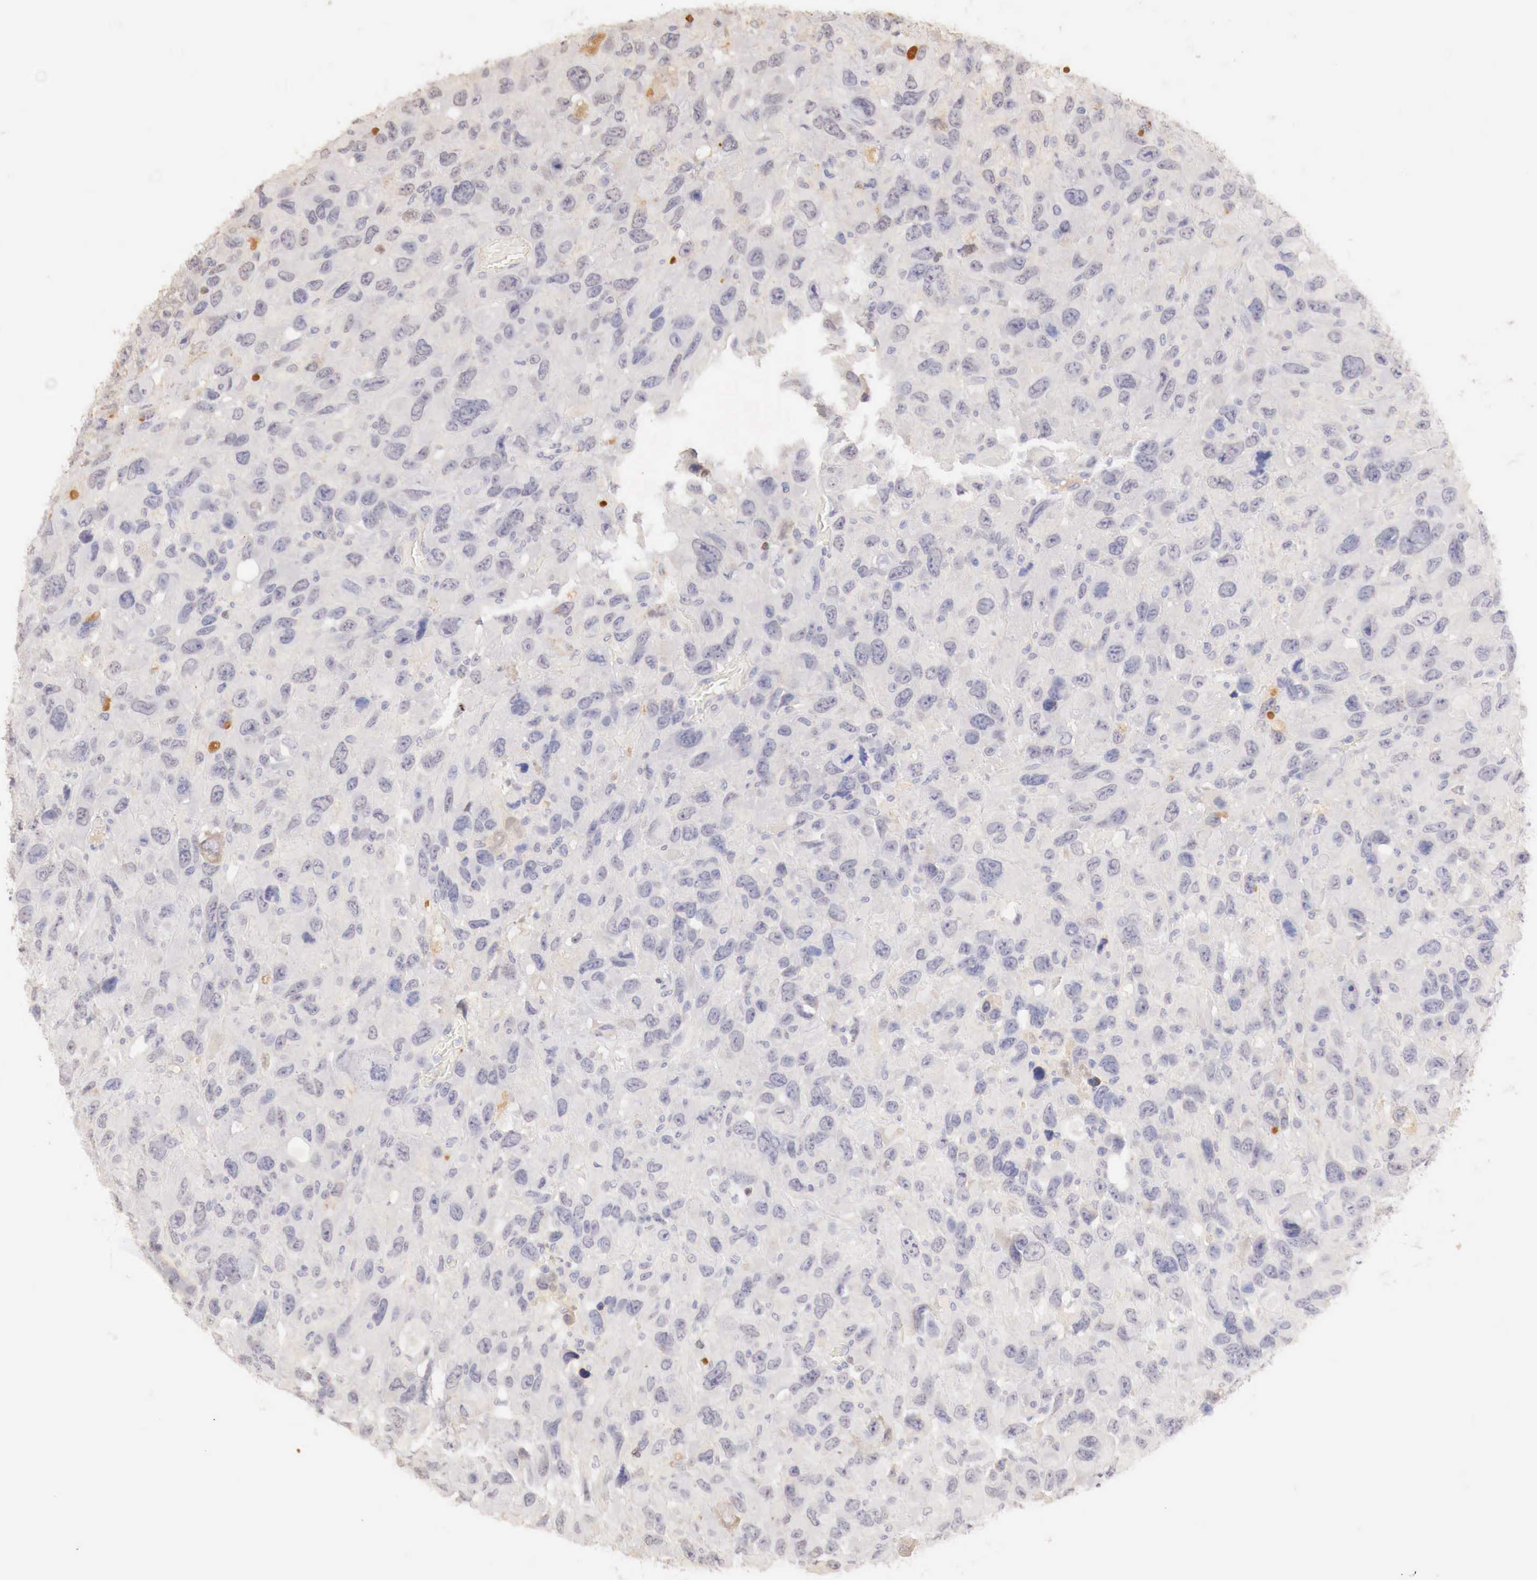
{"staining": {"intensity": "negative", "quantity": "none", "location": "none"}, "tissue": "renal cancer", "cell_type": "Tumor cells", "image_type": "cancer", "snomed": [{"axis": "morphology", "description": "Adenocarcinoma, NOS"}, {"axis": "topography", "description": "Kidney"}], "caption": "This is an IHC image of human adenocarcinoma (renal). There is no staining in tumor cells.", "gene": "GATA1", "patient": {"sex": "male", "age": 79}}